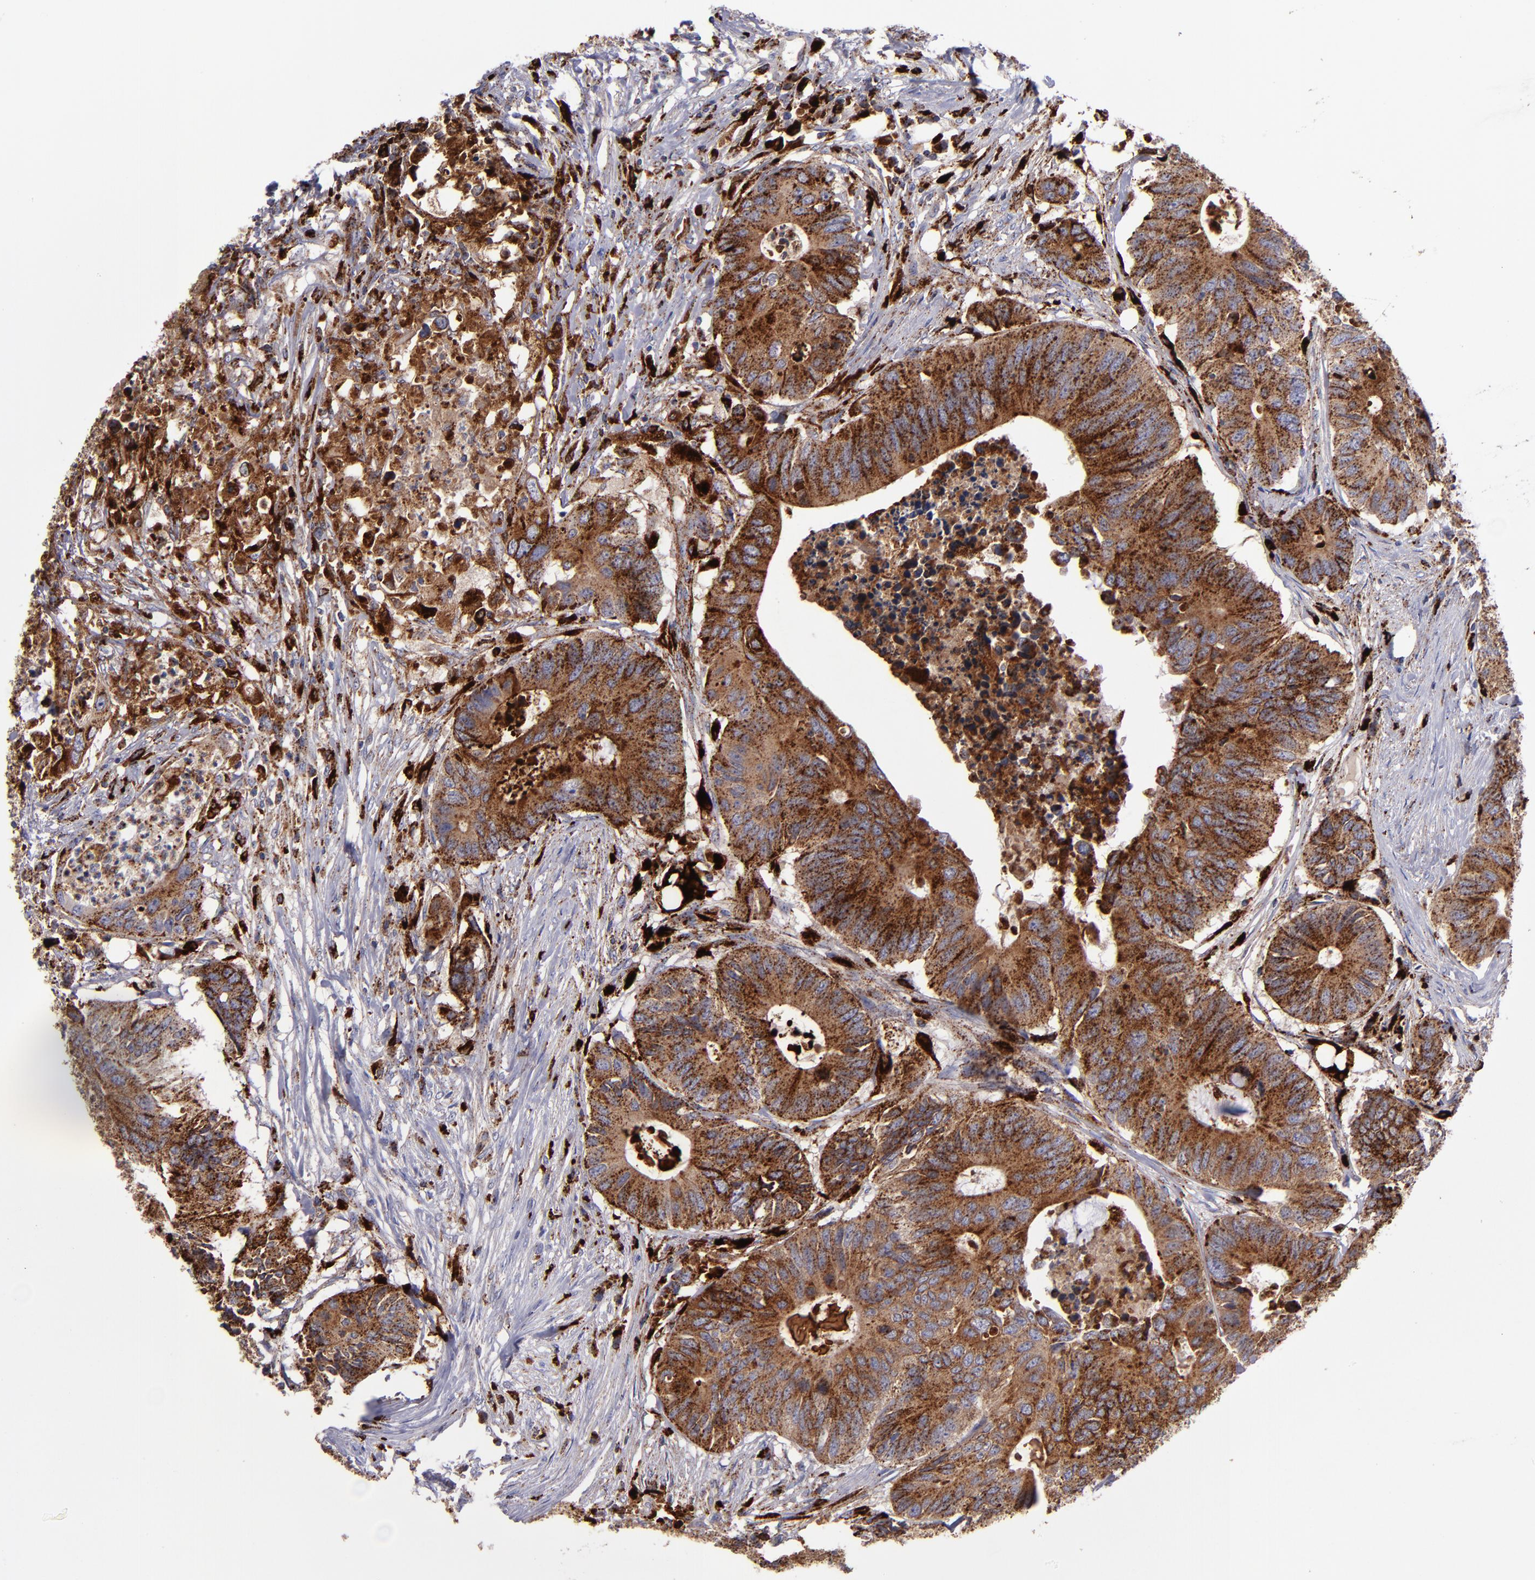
{"staining": {"intensity": "strong", "quantity": ">75%", "location": "cytoplasmic/membranous"}, "tissue": "colorectal cancer", "cell_type": "Tumor cells", "image_type": "cancer", "snomed": [{"axis": "morphology", "description": "Adenocarcinoma, NOS"}, {"axis": "topography", "description": "Colon"}], "caption": "Protein staining exhibits strong cytoplasmic/membranous positivity in about >75% of tumor cells in colorectal cancer (adenocarcinoma).", "gene": "CTSS", "patient": {"sex": "male", "age": 71}}